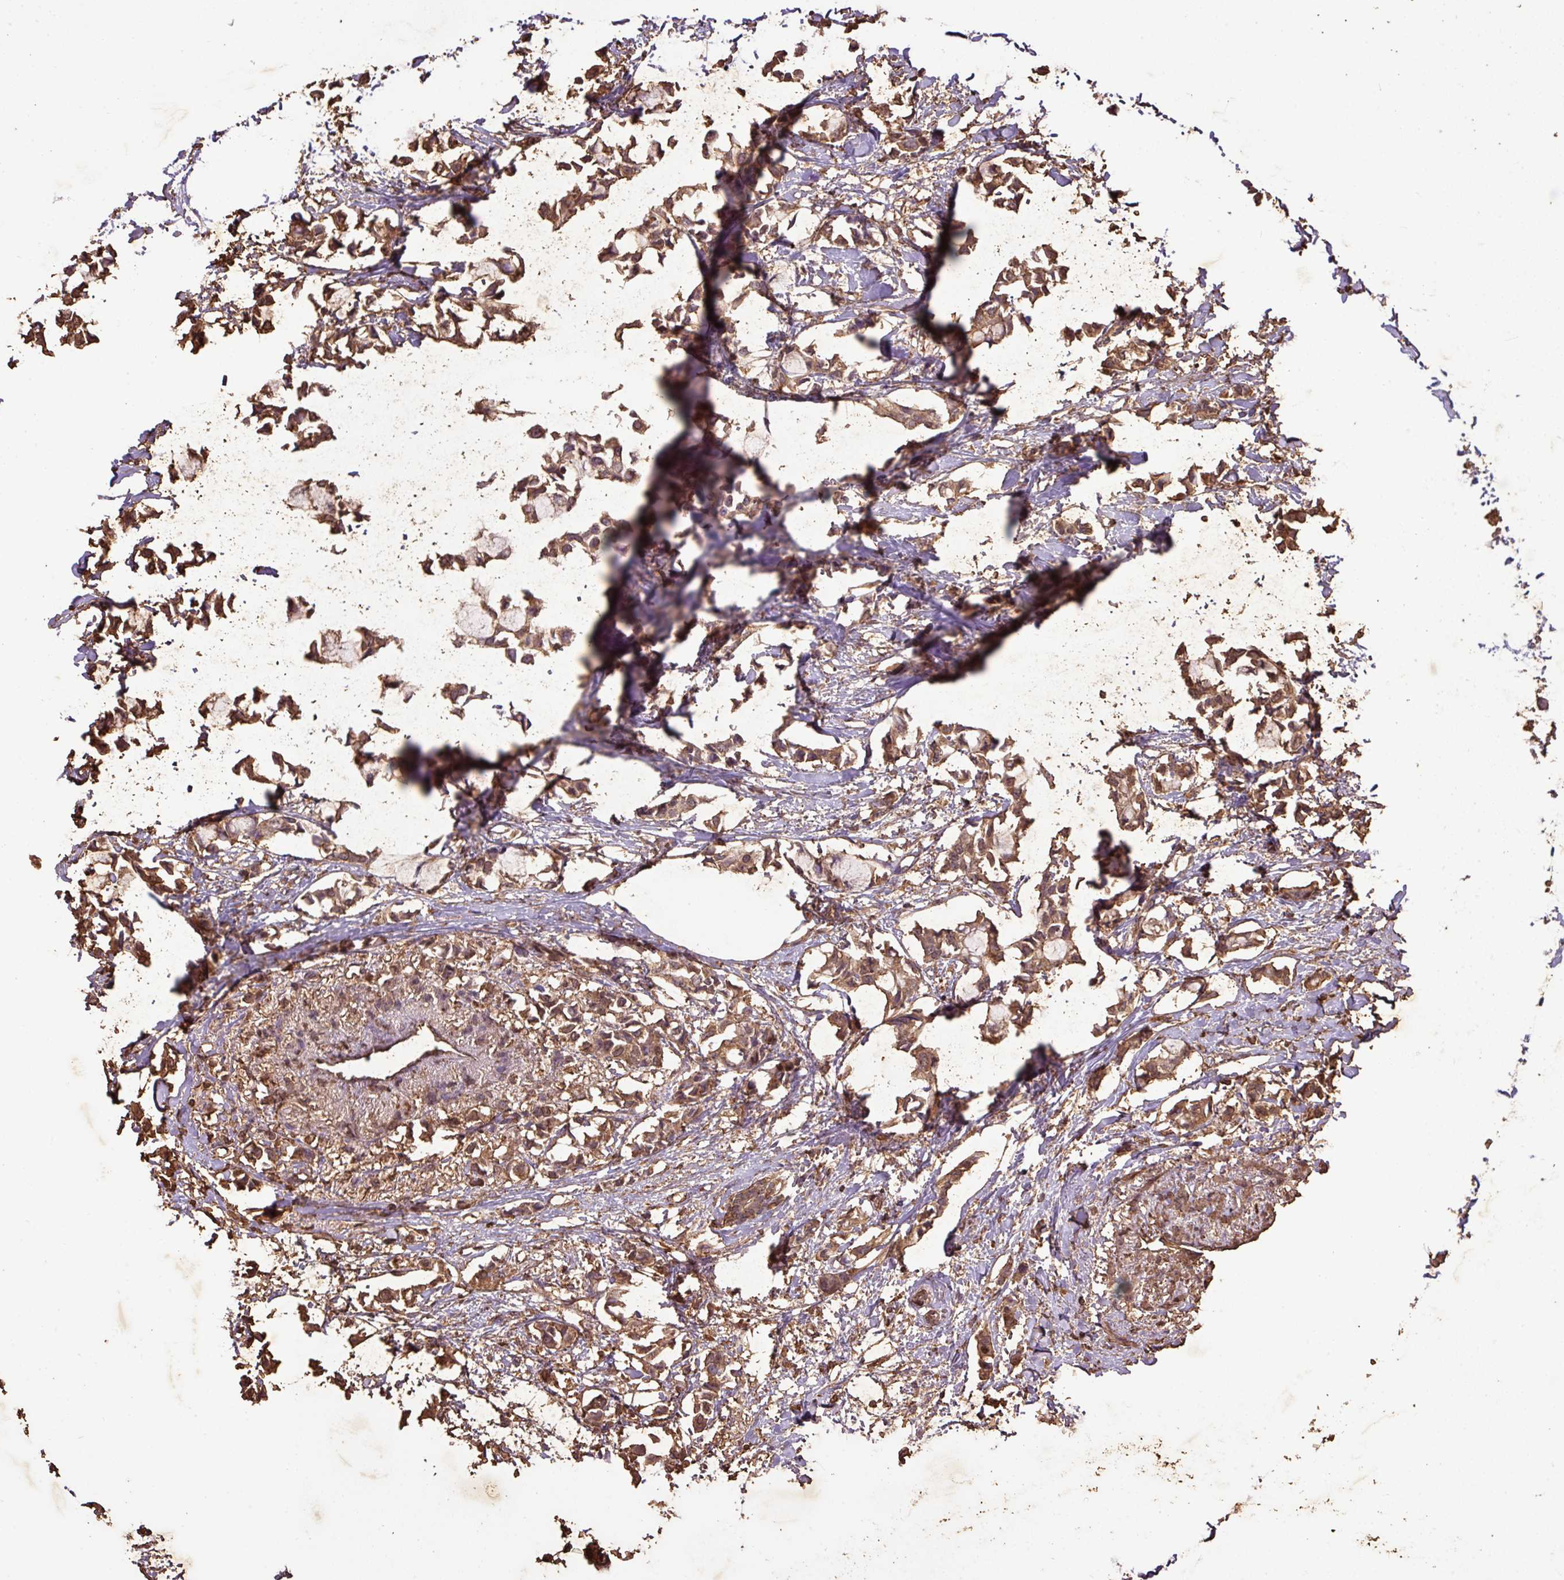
{"staining": {"intensity": "moderate", "quantity": ">75%", "location": "cytoplasmic/membranous"}, "tissue": "breast cancer", "cell_type": "Tumor cells", "image_type": "cancer", "snomed": [{"axis": "morphology", "description": "Duct carcinoma"}, {"axis": "topography", "description": "Breast"}], "caption": "Breast infiltrating ductal carcinoma stained for a protein demonstrates moderate cytoplasmic/membranous positivity in tumor cells.", "gene": "LRTM2", "patient": {"sex": "female", "age": 73}}